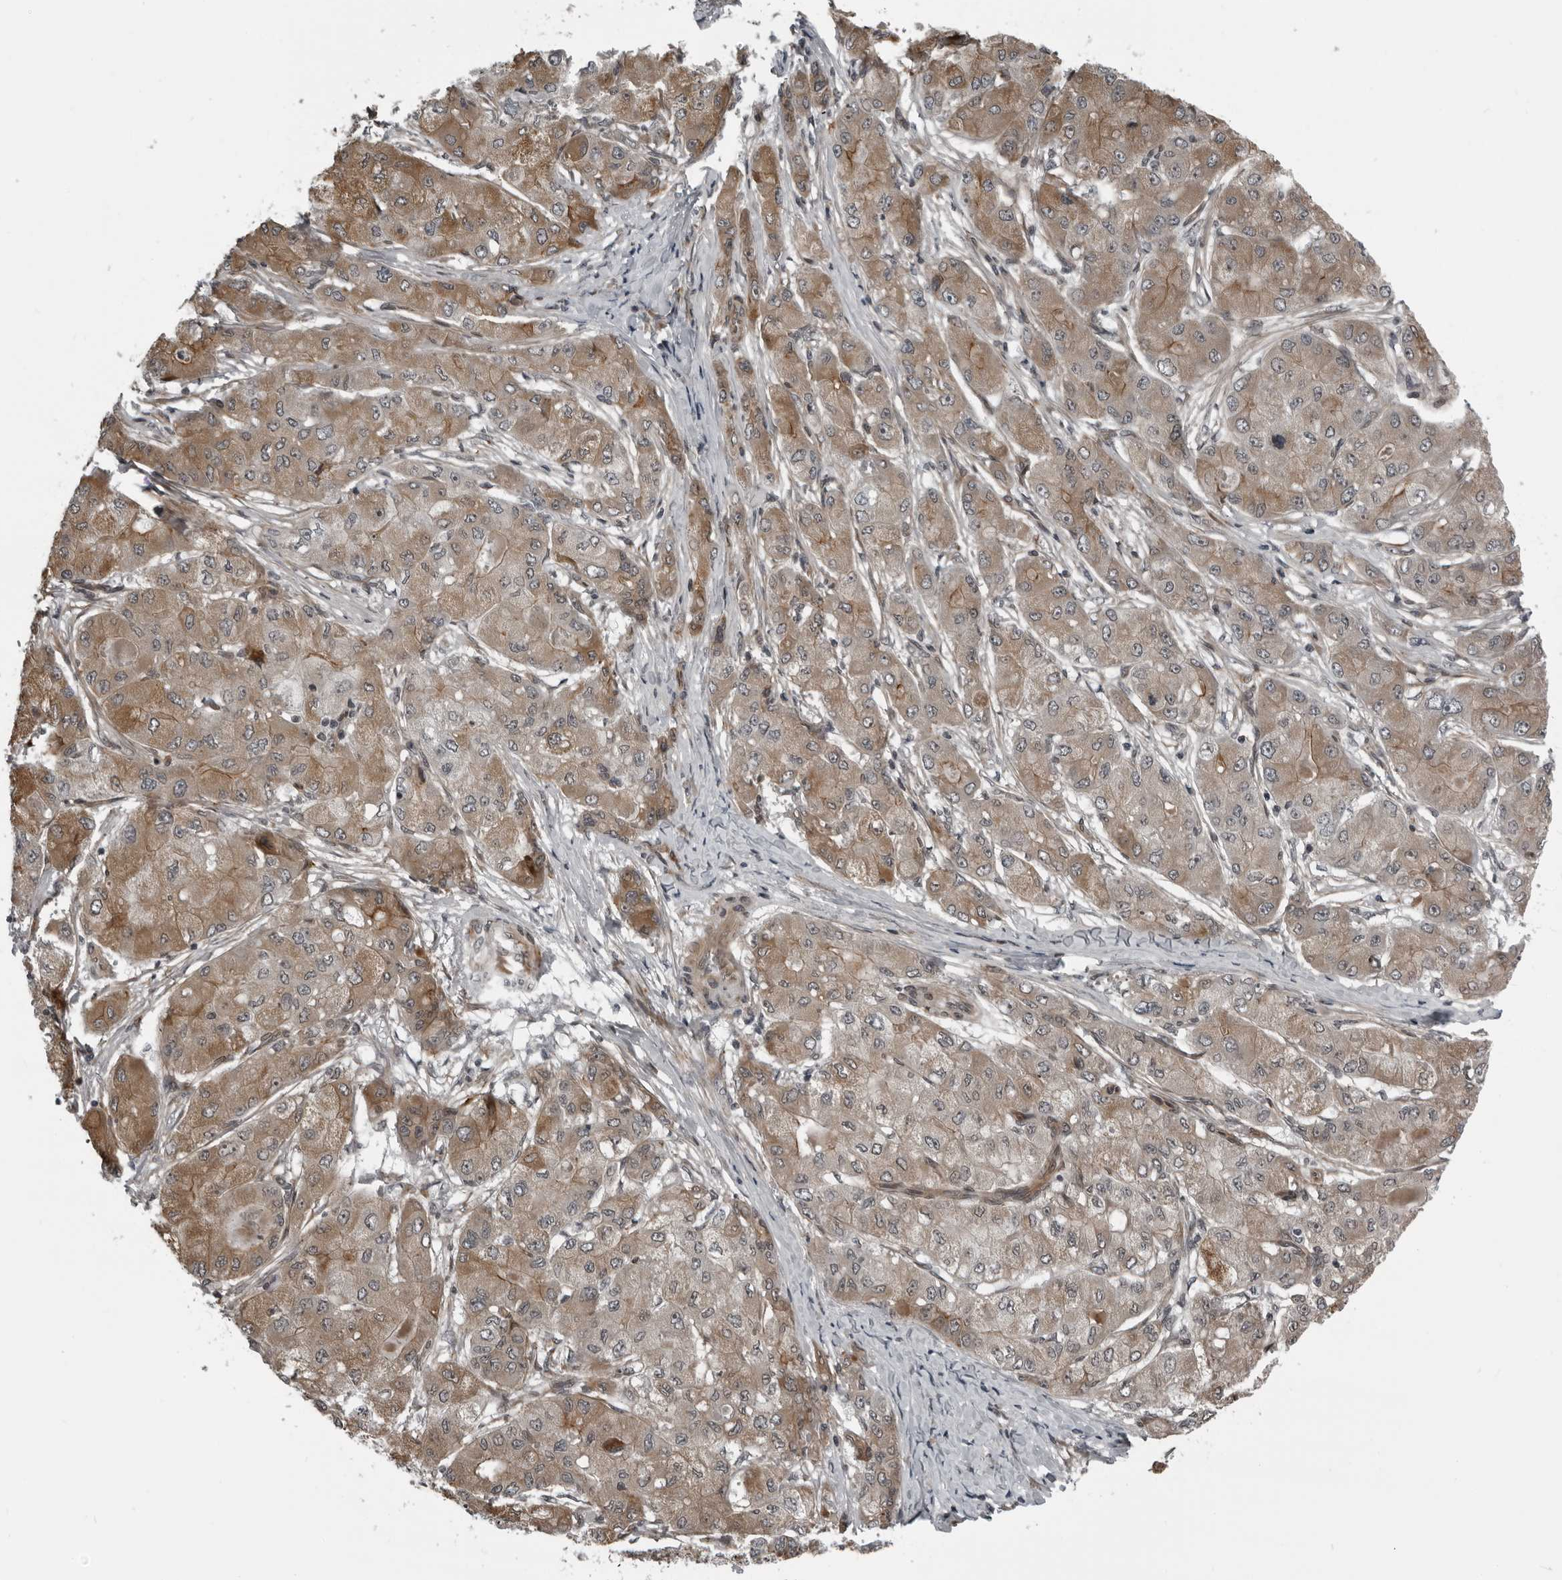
{"staining": {"intensity": "weak", "quantity": ">75%", "location": "cytoplasmic/membranous"}, "tissue": "liver cancer", "cell_type": "Tumor cells", "image_type": "cancer", "snomed": [{"axis": "morphology", "description": "Carcinoma, Hepatocellular, NOS"}, {"axis": "topography", "description": "Liver"}], "caption": "Protein staining displays weak cytoplasmic/membranous positivity in about >75% of tumor cells in liver cancer (hepatocellular carcinoma).", "gene": "FAM102B", "patient": {"sex": "male", "age": 80}}